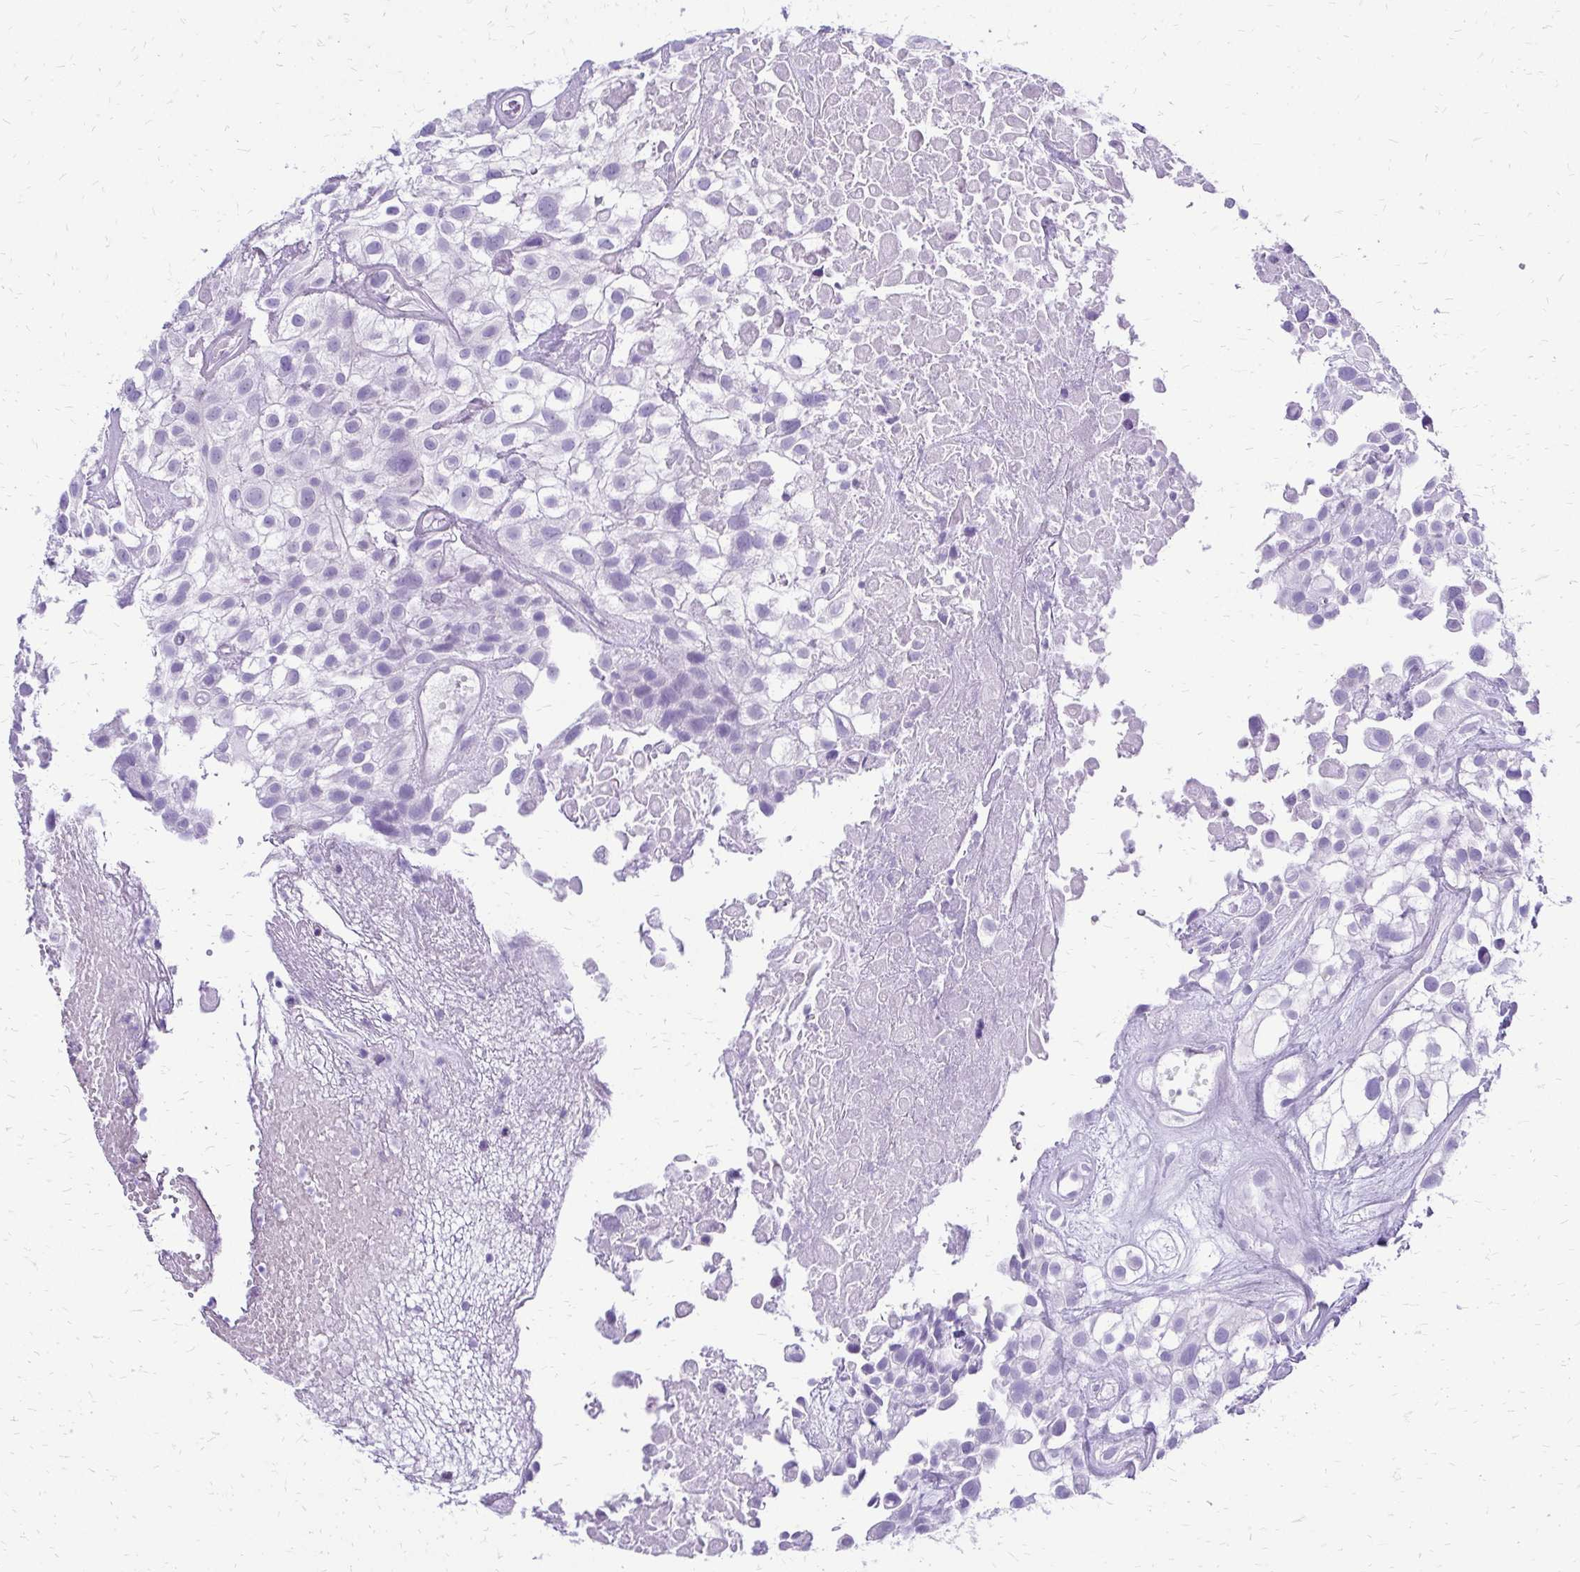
{"staining": {"intensity": "negative", "quantity": "none", "location": "none"}, "tissue": "urothelial cancer", "cell_type": "Tumor cells", "image_type": "cancer", "snomed": [{"axis": "morphology", "description": "Urothelial carcinoma, High grade"}, {"axis": "topography", "description": "Urinary bladder"}], "caption": "Protein analysis of urothelial cancer shows no significant staining in tumor cells.", "gene": "SLC32A1", "patient": {"sex": "male", "age": 56}}